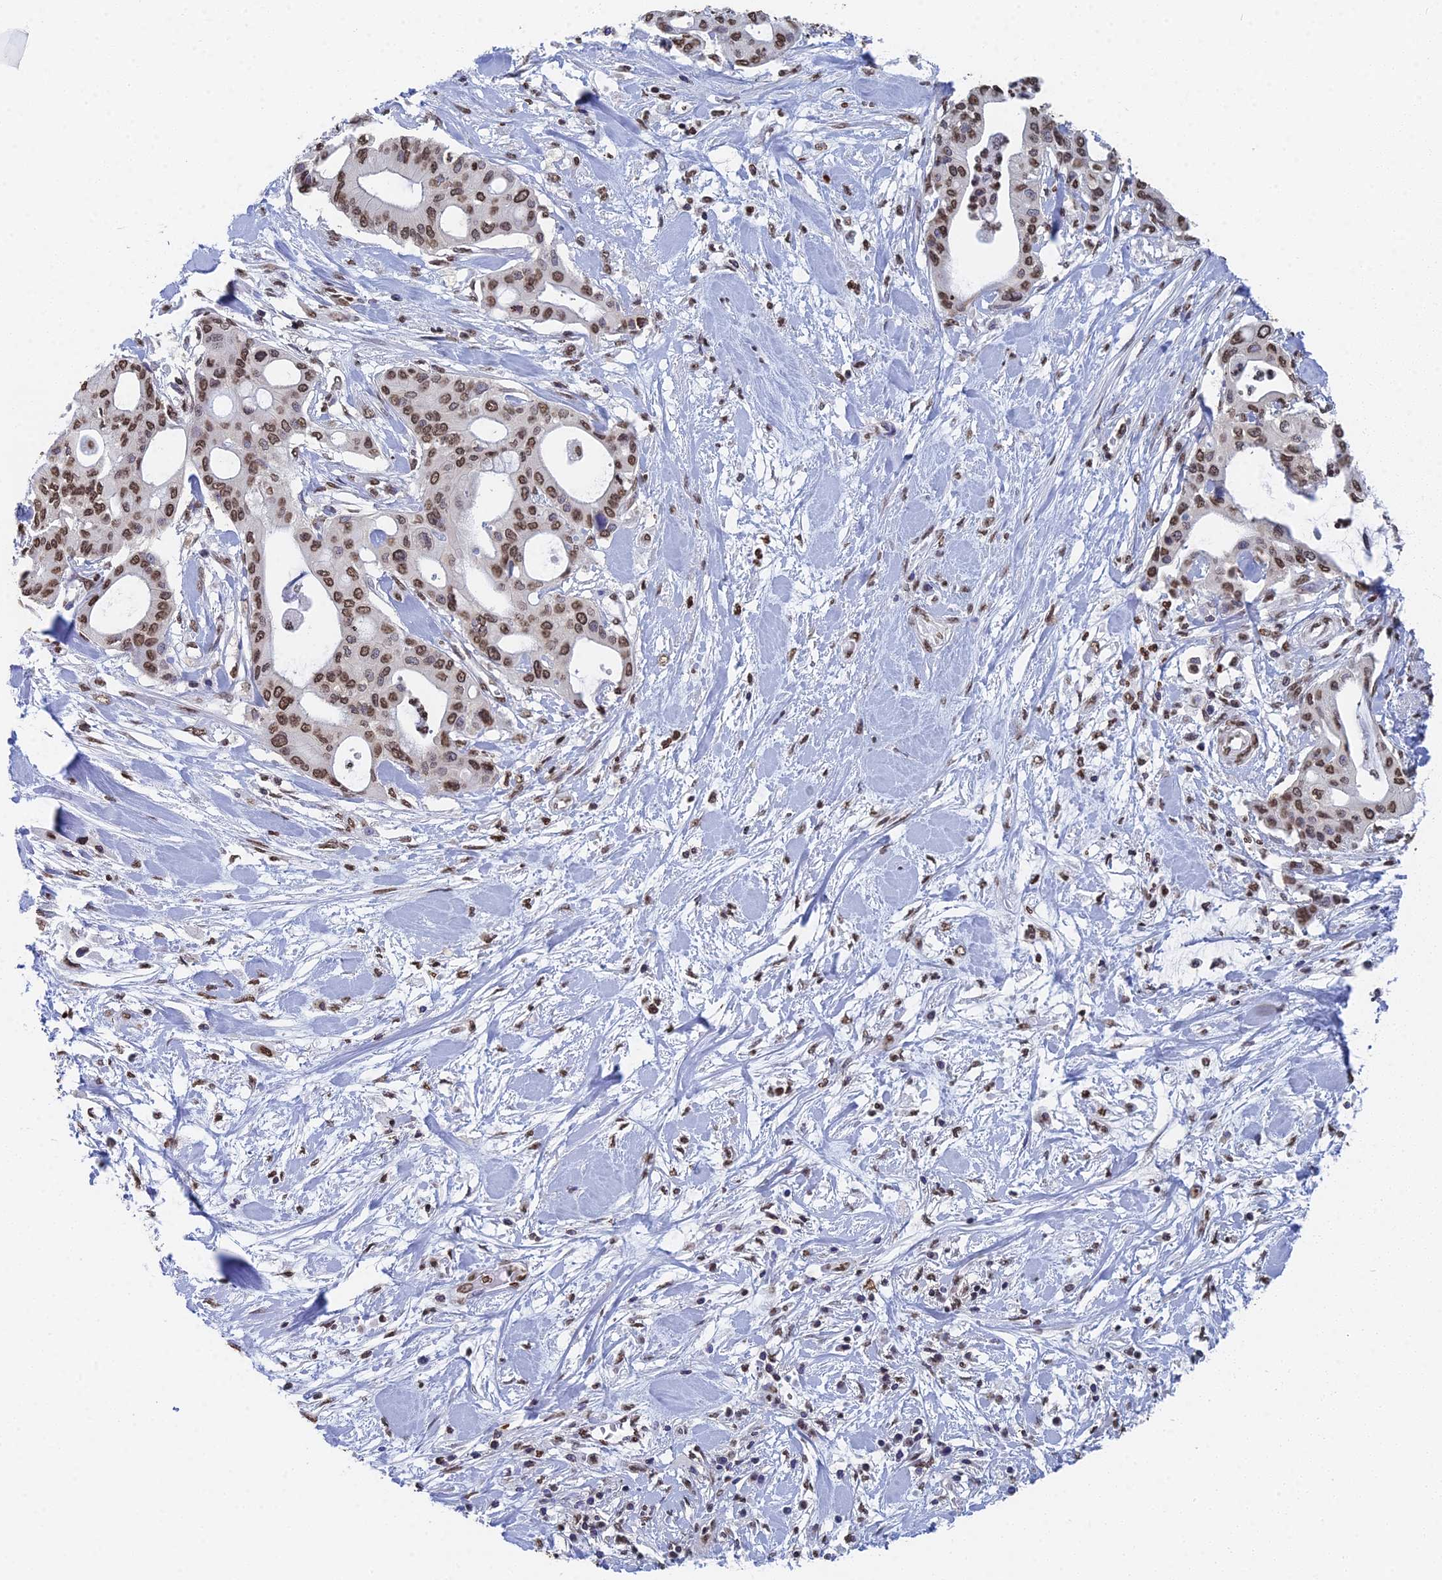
{"staining": {"intensity": "moderate", "quantity": ">75%", "location": "nuclear"}, "tissue": "pancreatic cancer", "cell_type": "Tumor cells", "image_type": "cancer", "snomed": [{"axis": "morphology", "description": "Adenocarcinoma, NOS"}, {"axis": "topography", "description": "Pancreas"}], "caption": "Immunohistochemical staining of pancreatic cancer exhibits moderate nuclear protein staining in about >75% of tumor cells.", "gene": "GBP3", "patient": {"sex": "male", "age": 46}}